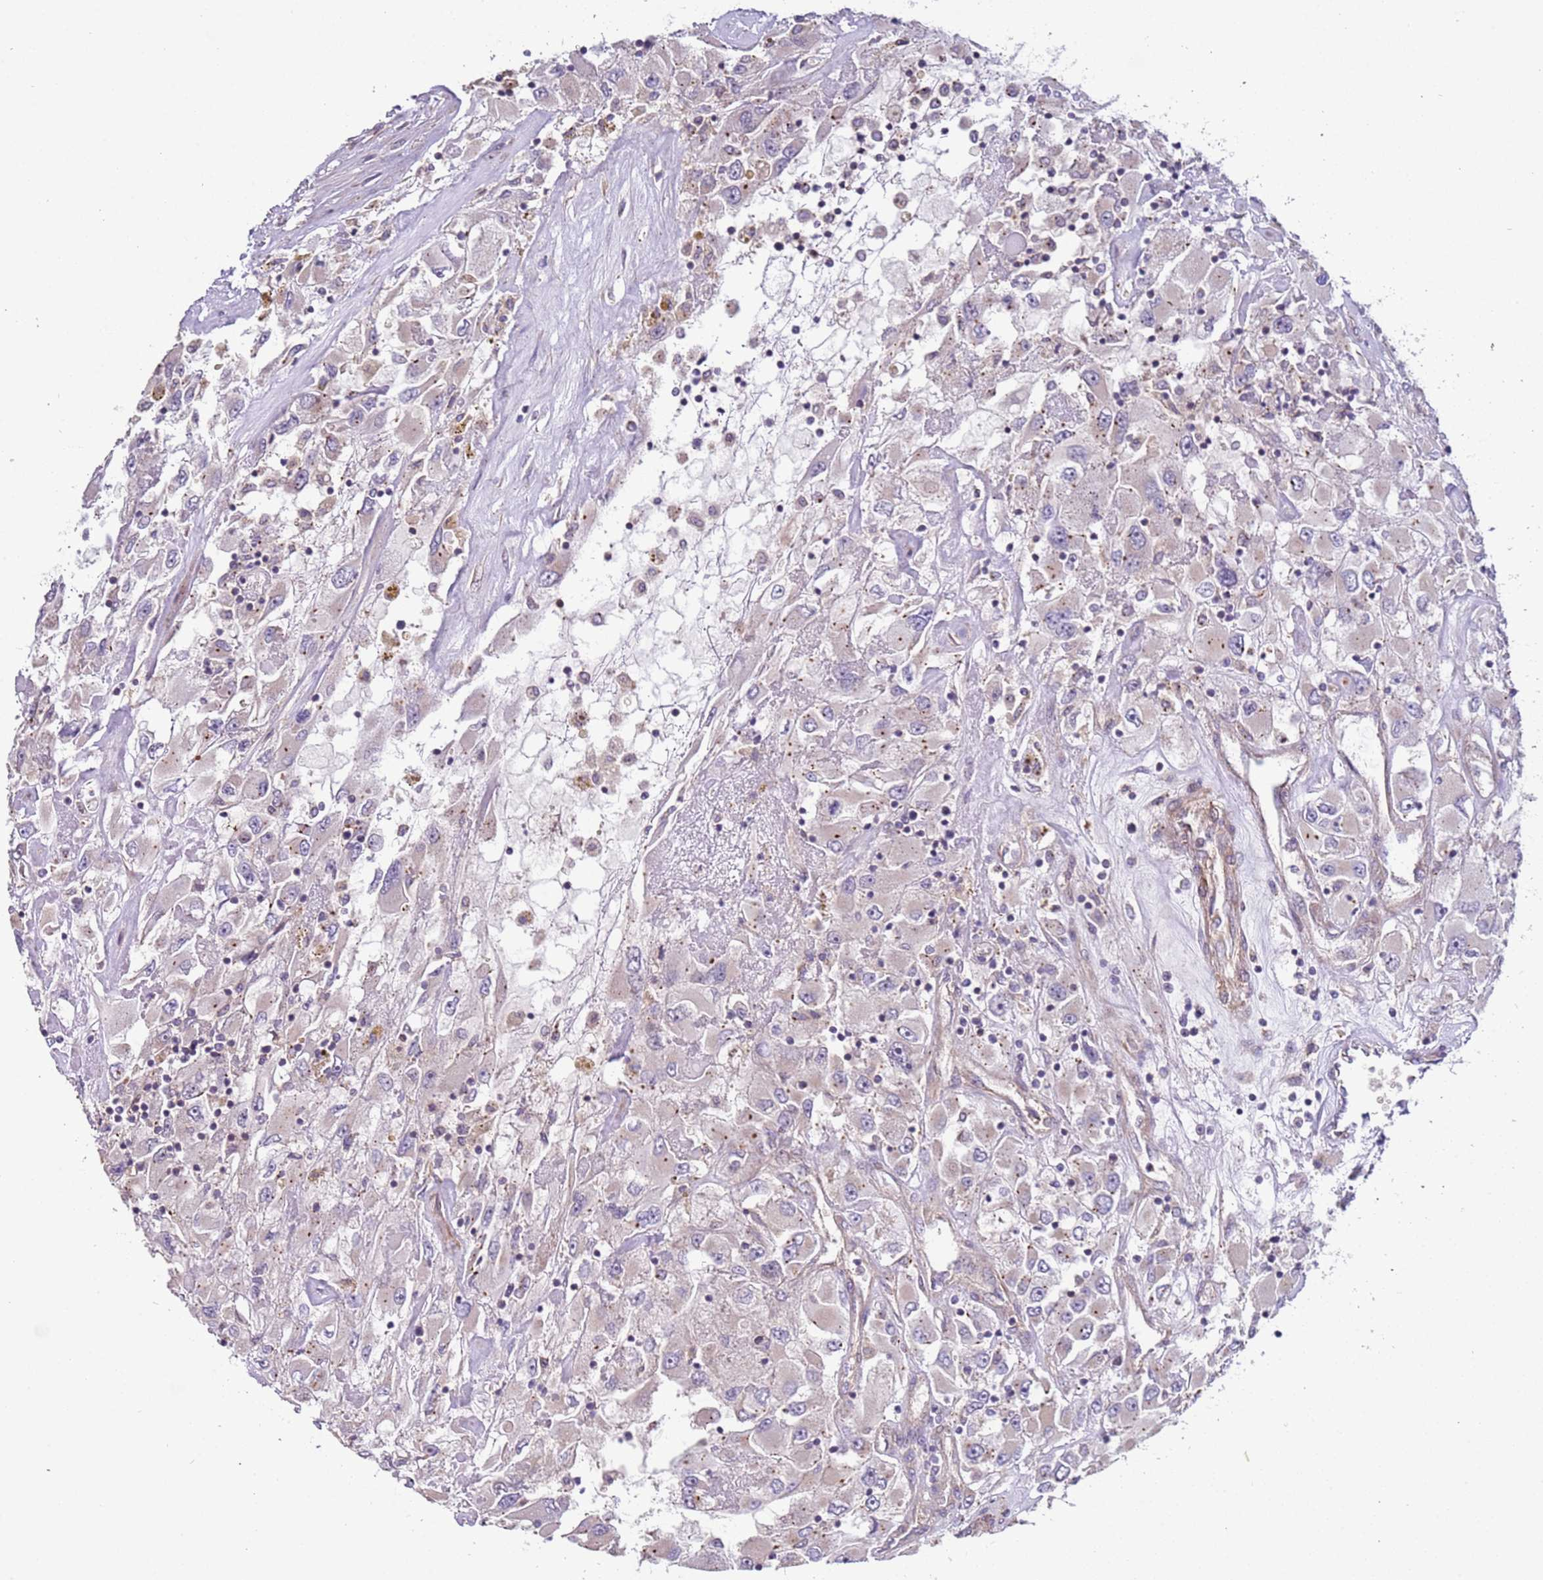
{"staining": {"intensity": "negative", "quantity": "none", "location": "none"}, "tissue": "renal cancer", "cell_type": "Tumor cells", "image_type": "cancer", "snomed": [{"axis": "morphology", "description": "Adenocarcinoma, NOS"}, {"axis": "topography", "description": "Kidney"}], "caption": "Renal cancer (adenocarcinoma) was stained to show a protein in brown. There is no significant expression in tumor cells.", "gene": "LAMB4", "patient": {"sex": "female", "age": 52}}